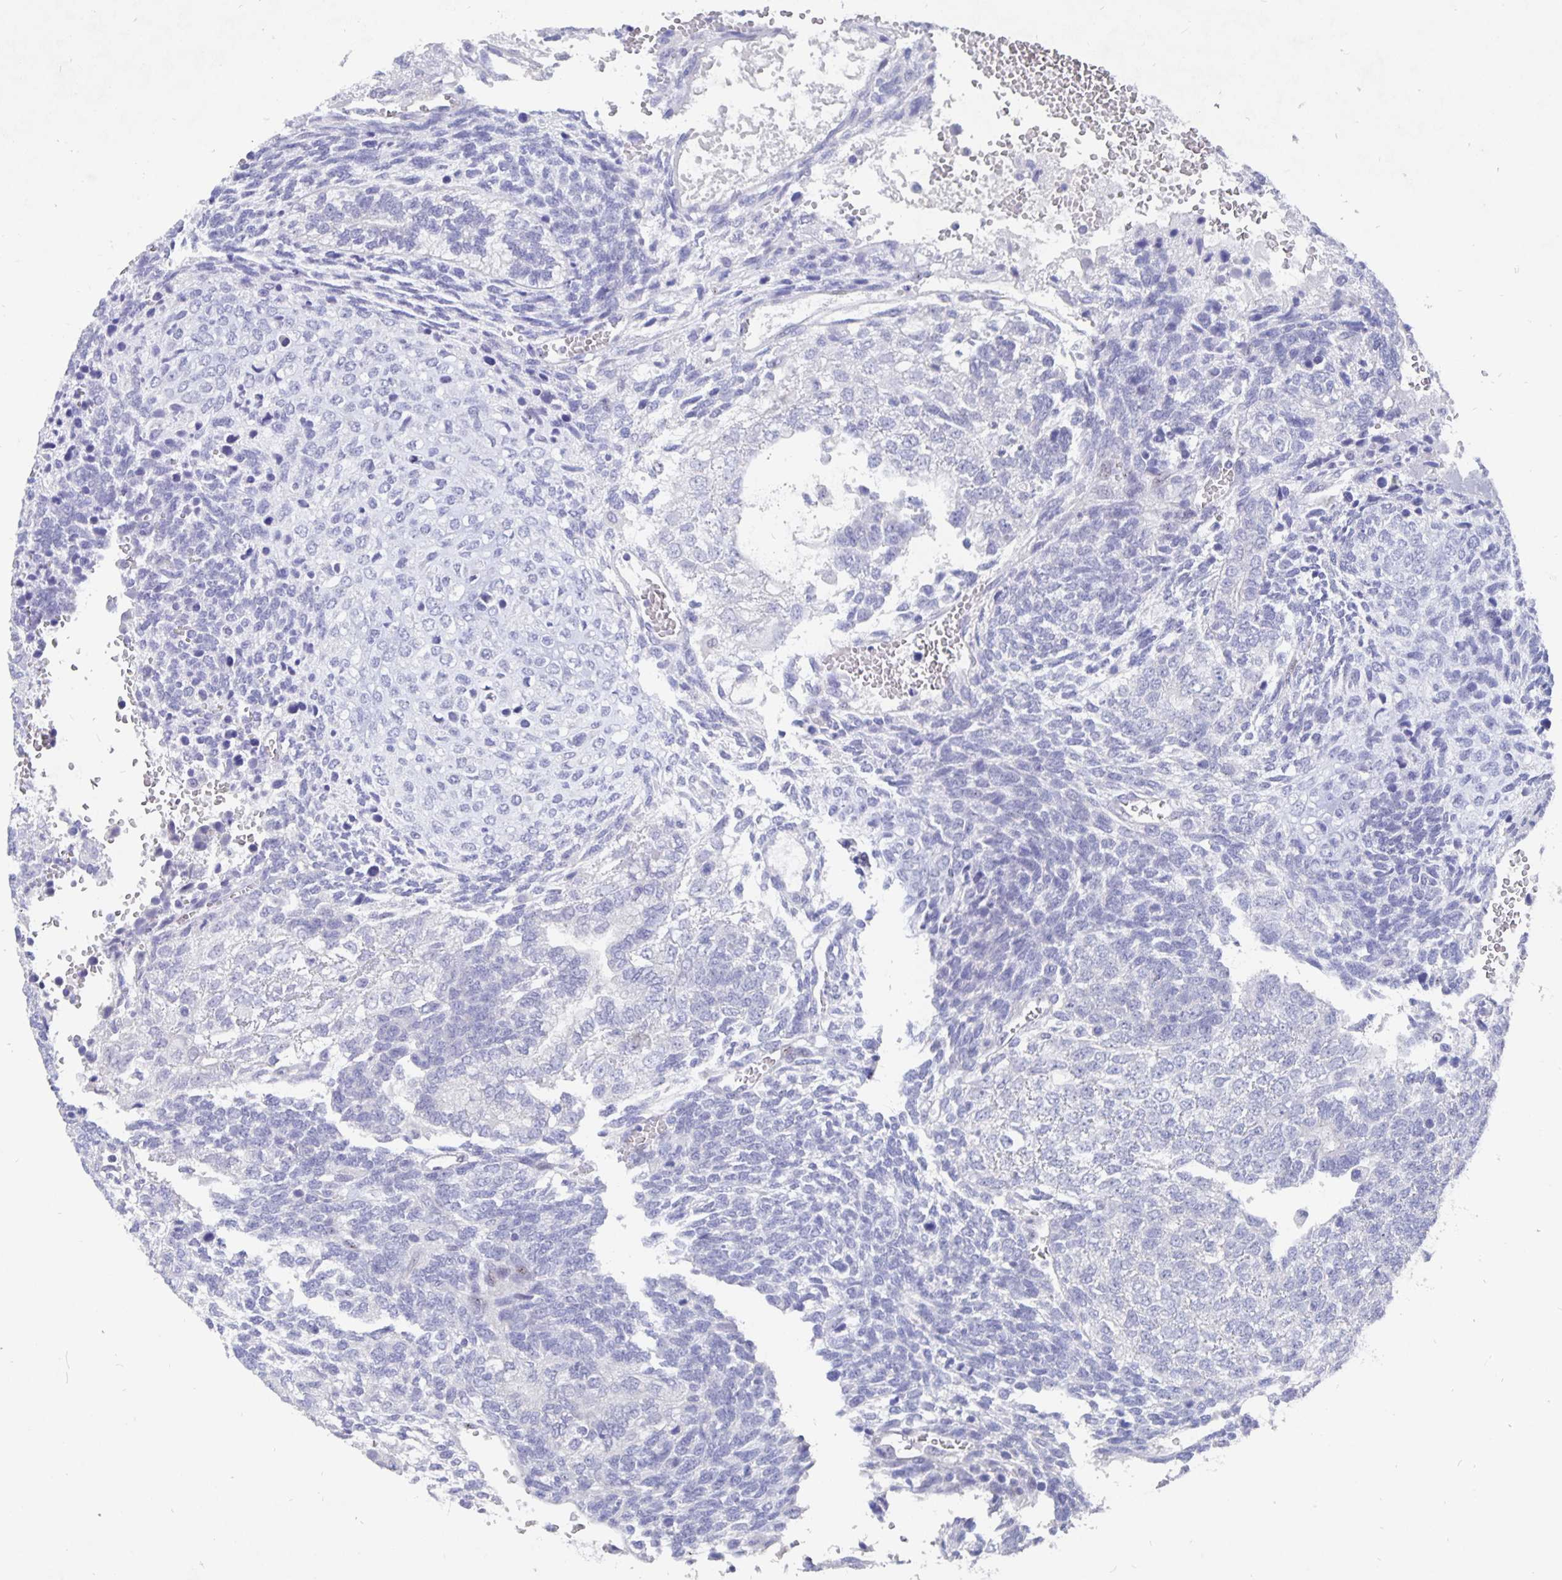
{"staining": {"intensity": "negative", "quantity": "none", "location": "none"}, "tissue": "testis cancer", "cell_type": "Tumor cells", "image_type": "cancer", "snomed": [{"axis": "morphology", "description": "Normal tissue, NOS"}, {"axis": "morphology", "description": "Carcinoma, Embryonal, NOS"}, {"axis": "topography", "description": "Testis"}, {"axis": "topography", "description": "Epididymis"}], "caption": "Micrograph shows no significant protein positivity in tumor cells of testis cancer. (Stains: DAB immunohistochemistry (IHC) with hematoxylin counter stain, Microscopy: brightfield microscopy at high magnification).", "gene": "SMOC1", "patient": {"sex": "male", "age": 23}}